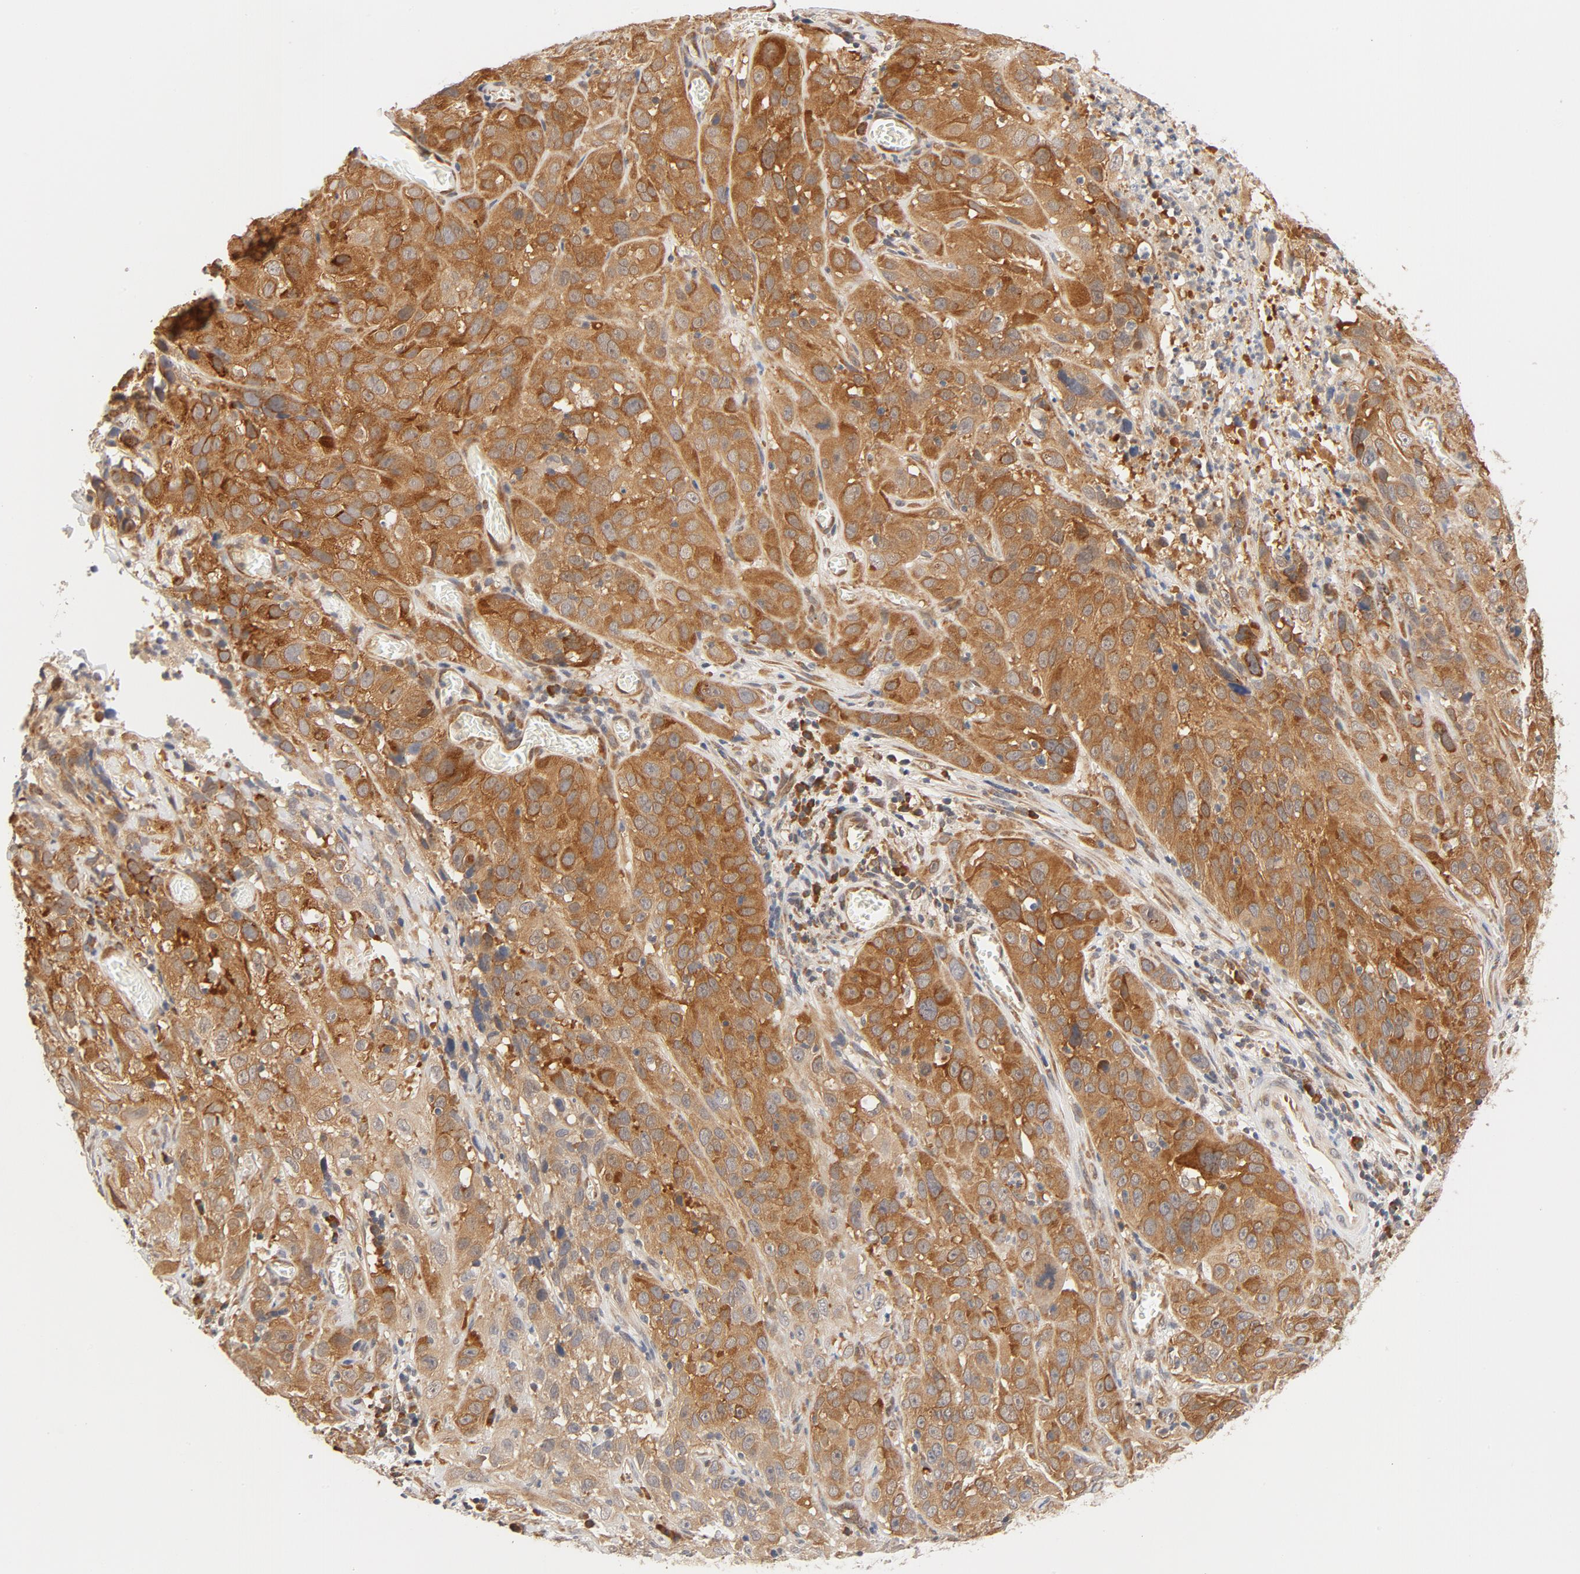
{"staining": {"intensity": "moderate", "quantity": ">75%", "location": "cytoplasmic/membranous"}, "tissue": "cervical cancer", "cell_type": "Tumor cells", "image_type": "cancer", "snomed": [{"axis": "morphology", "description": "Squamous cell carcinoma, NOS"}, {"axis": "topography", "description": "Cervix"}], "caption": "Human cervical cancer stained with a protein marker reveals moderate staining in tumor cells.", "gene": "EIF4E", "patient": {"sex": "female", "age": 32}}